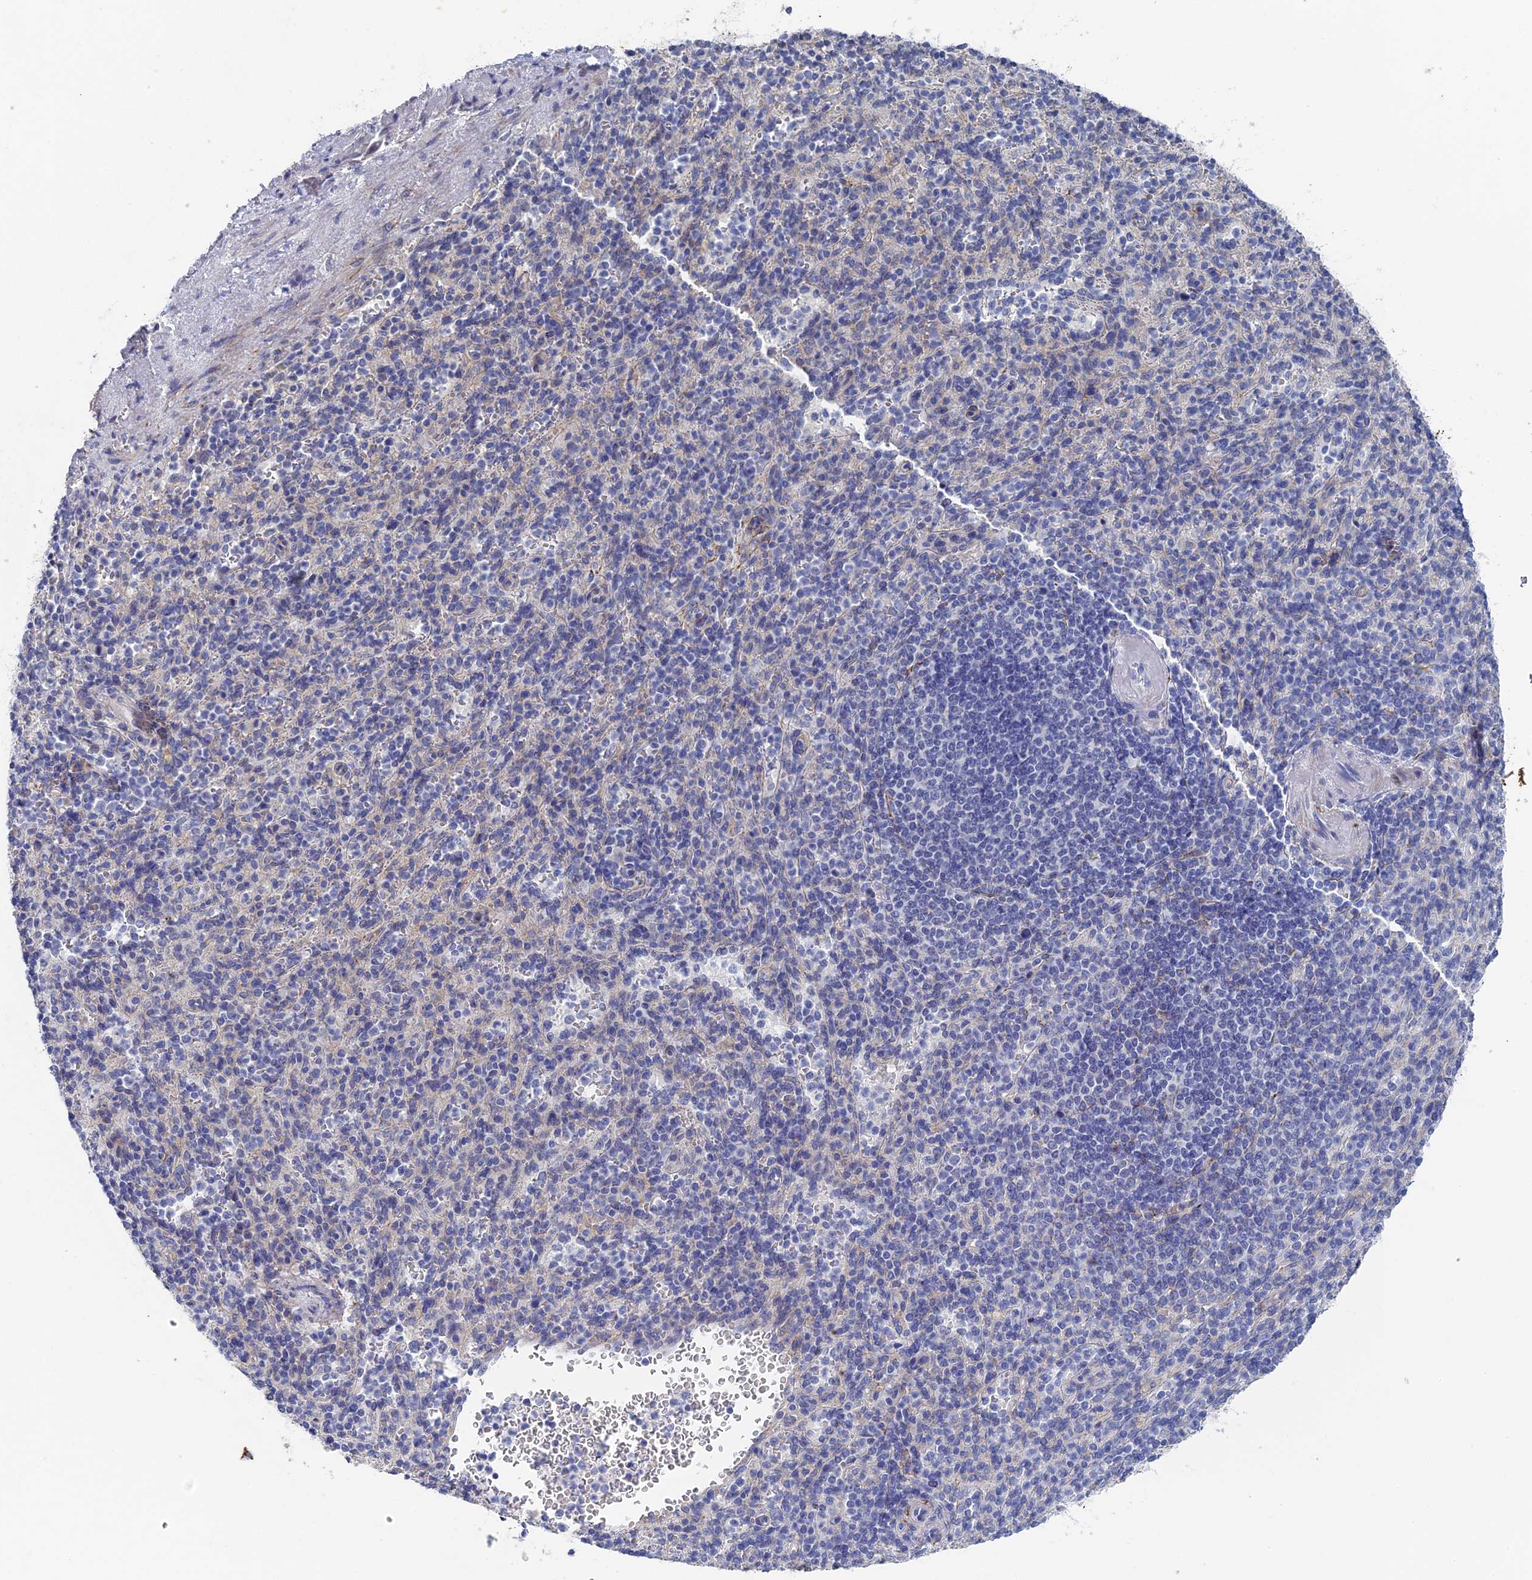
{"staining": {"intensity": "negative", "quantity": "none", "location": "none"}, "tissue": "spleen", "cell_type": "Cells in red pulp", "image_type": "normal", "snomed": [{"axis": "morphology", "description": "Normal tissue, NOS"}, {"axis": "topography", "description": "Spleen"}], "caption": "IHC micrograph of unremarkable spleen stained for a protein (brown), which reveals no staining in cells in red pulp.", "gene": "SRFBP1", "patient": {"sex": "female", "age": 74}}